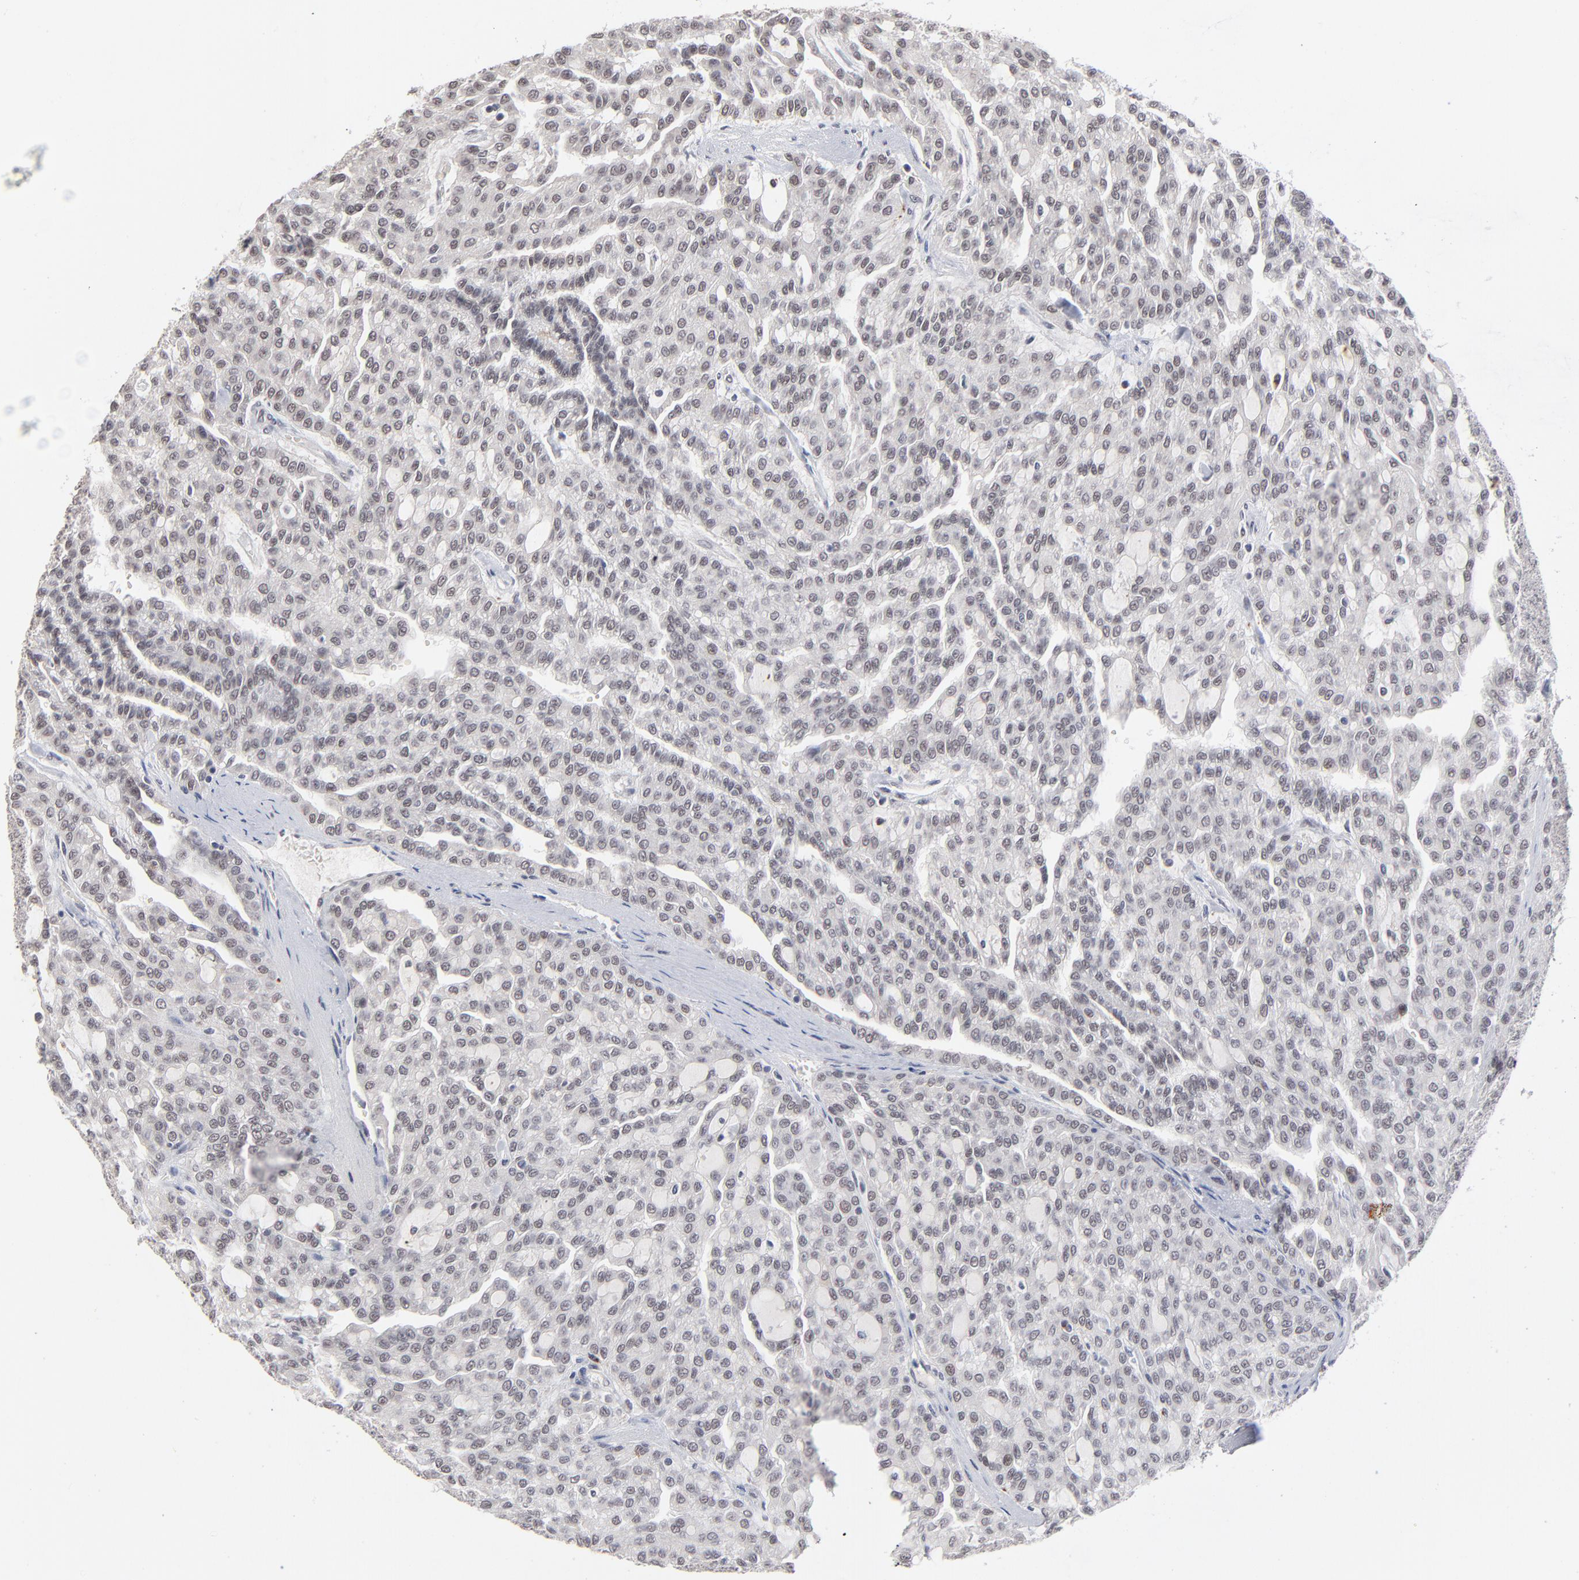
{"staining": {"intensity": "weak", "quantity": "25%-75%", "location": "nuclear"}, "tissue": "renal cancer", "cell_type": "Tumor cells", "image_type": "cancer", "snomed": [{"axis": "morphology", "description": "Adenocarcinoma, NOS"}, {"axis": "topography", "description": "Kidney"}], "caption": "Immunohistochemical staining of adenocarcinoma (renal) exhibits low levels of weak nuclear positivity in approximately 25%-75% of tumor cells.", "gene": "MBIP", "patient": {"sex": "male", "age": 63}}